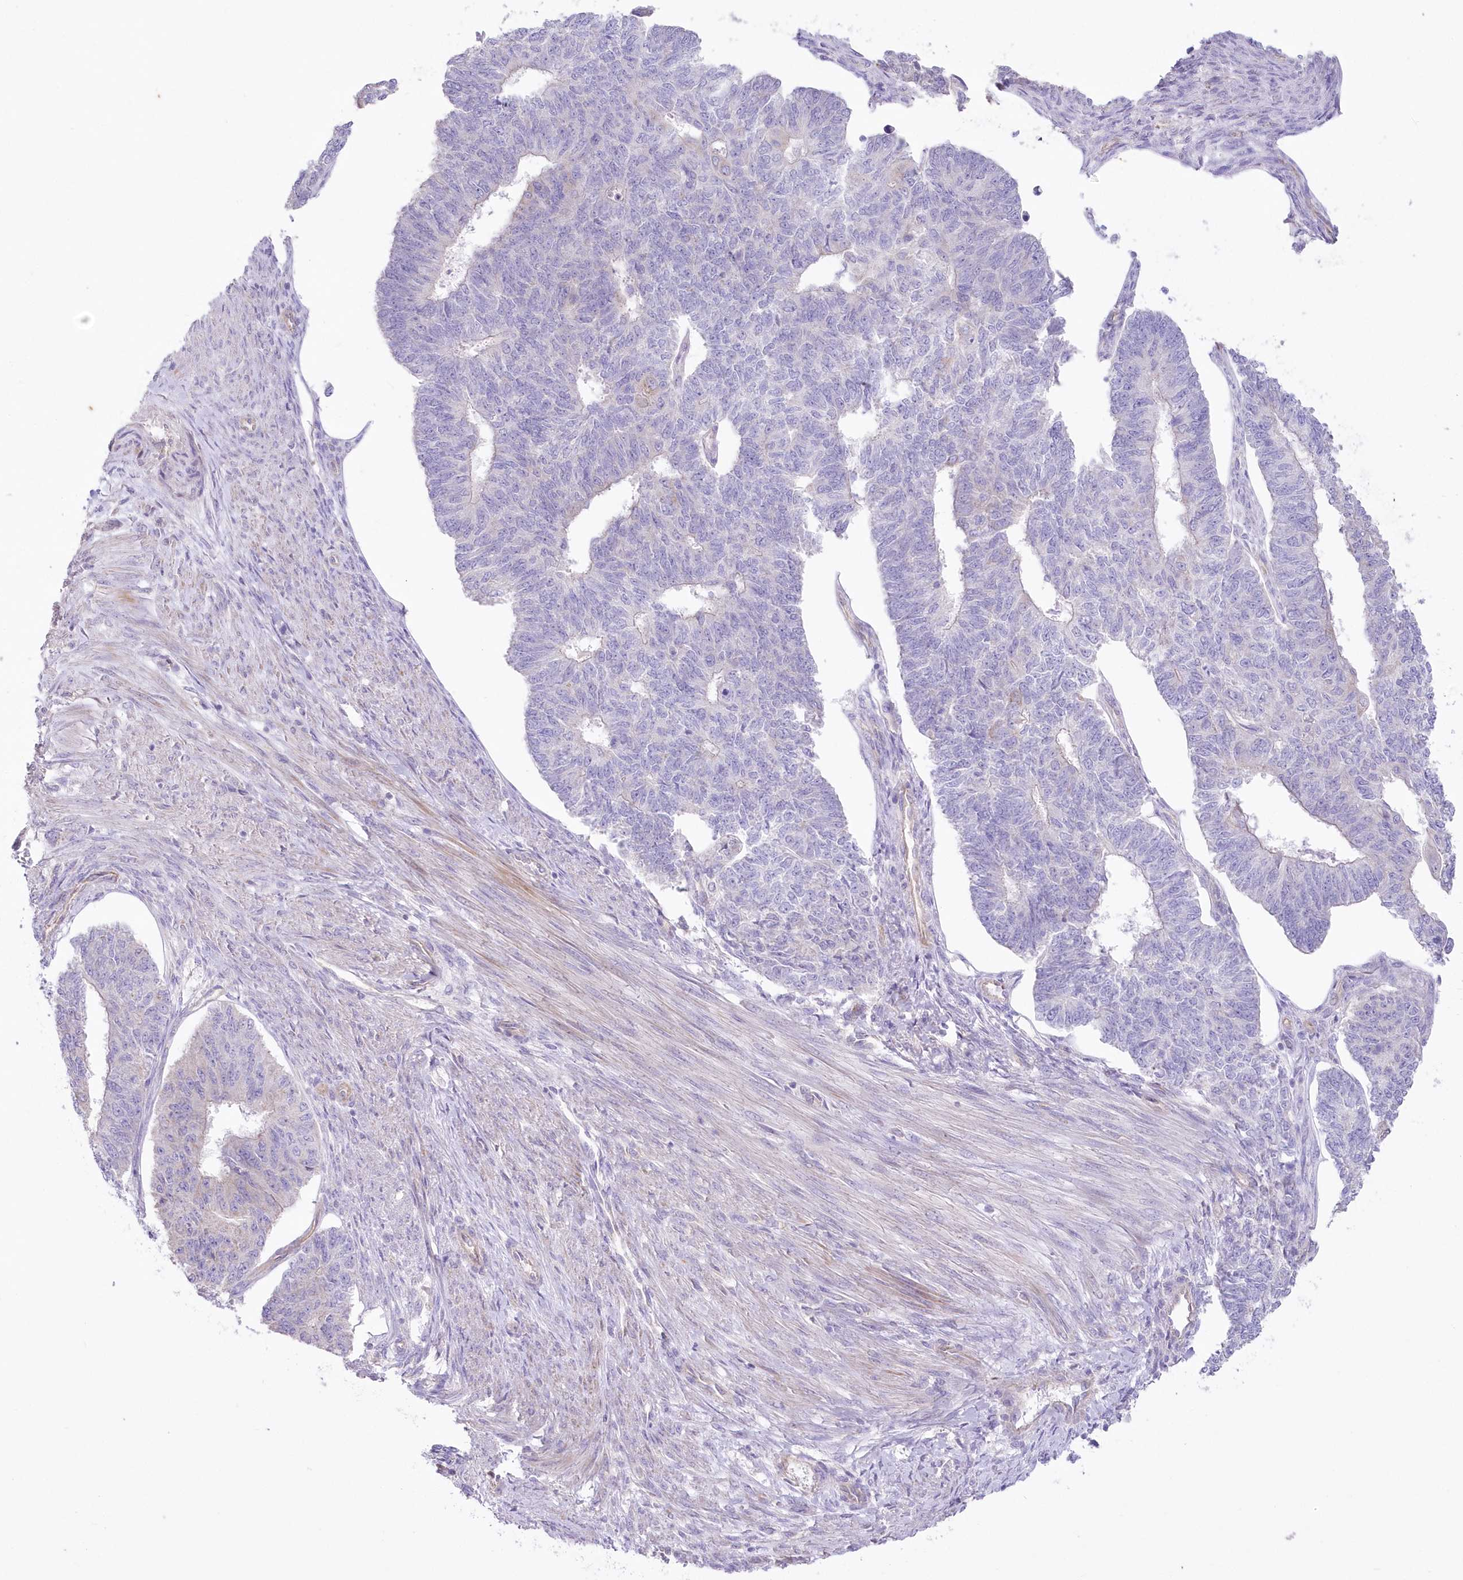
{"staining": {"intensity": "negative", "quantity": "none", "location": "none"}, "tissue": "endometrial cancer", "cell_type": "Tumor cells", "image_type": "cancer", "snomed": [{"axis": "morphology", "description": "Adenocarcinoma, NOS"}, {"axis": "topography", "description": "Endometrium"}], "caption": "The immunohistochemistry photomicrograph has no significant positivity in tumor cells of endometrial adenocarcinoma tissue. (Stains: DAB (3,3'-diaminobenzidine) IHC with hematoxylin counter stain, Microscopy: brightfield microscopy at high magnification).", "gene": "ITSN2", "patient": {"sex": "female", "age": 32}}